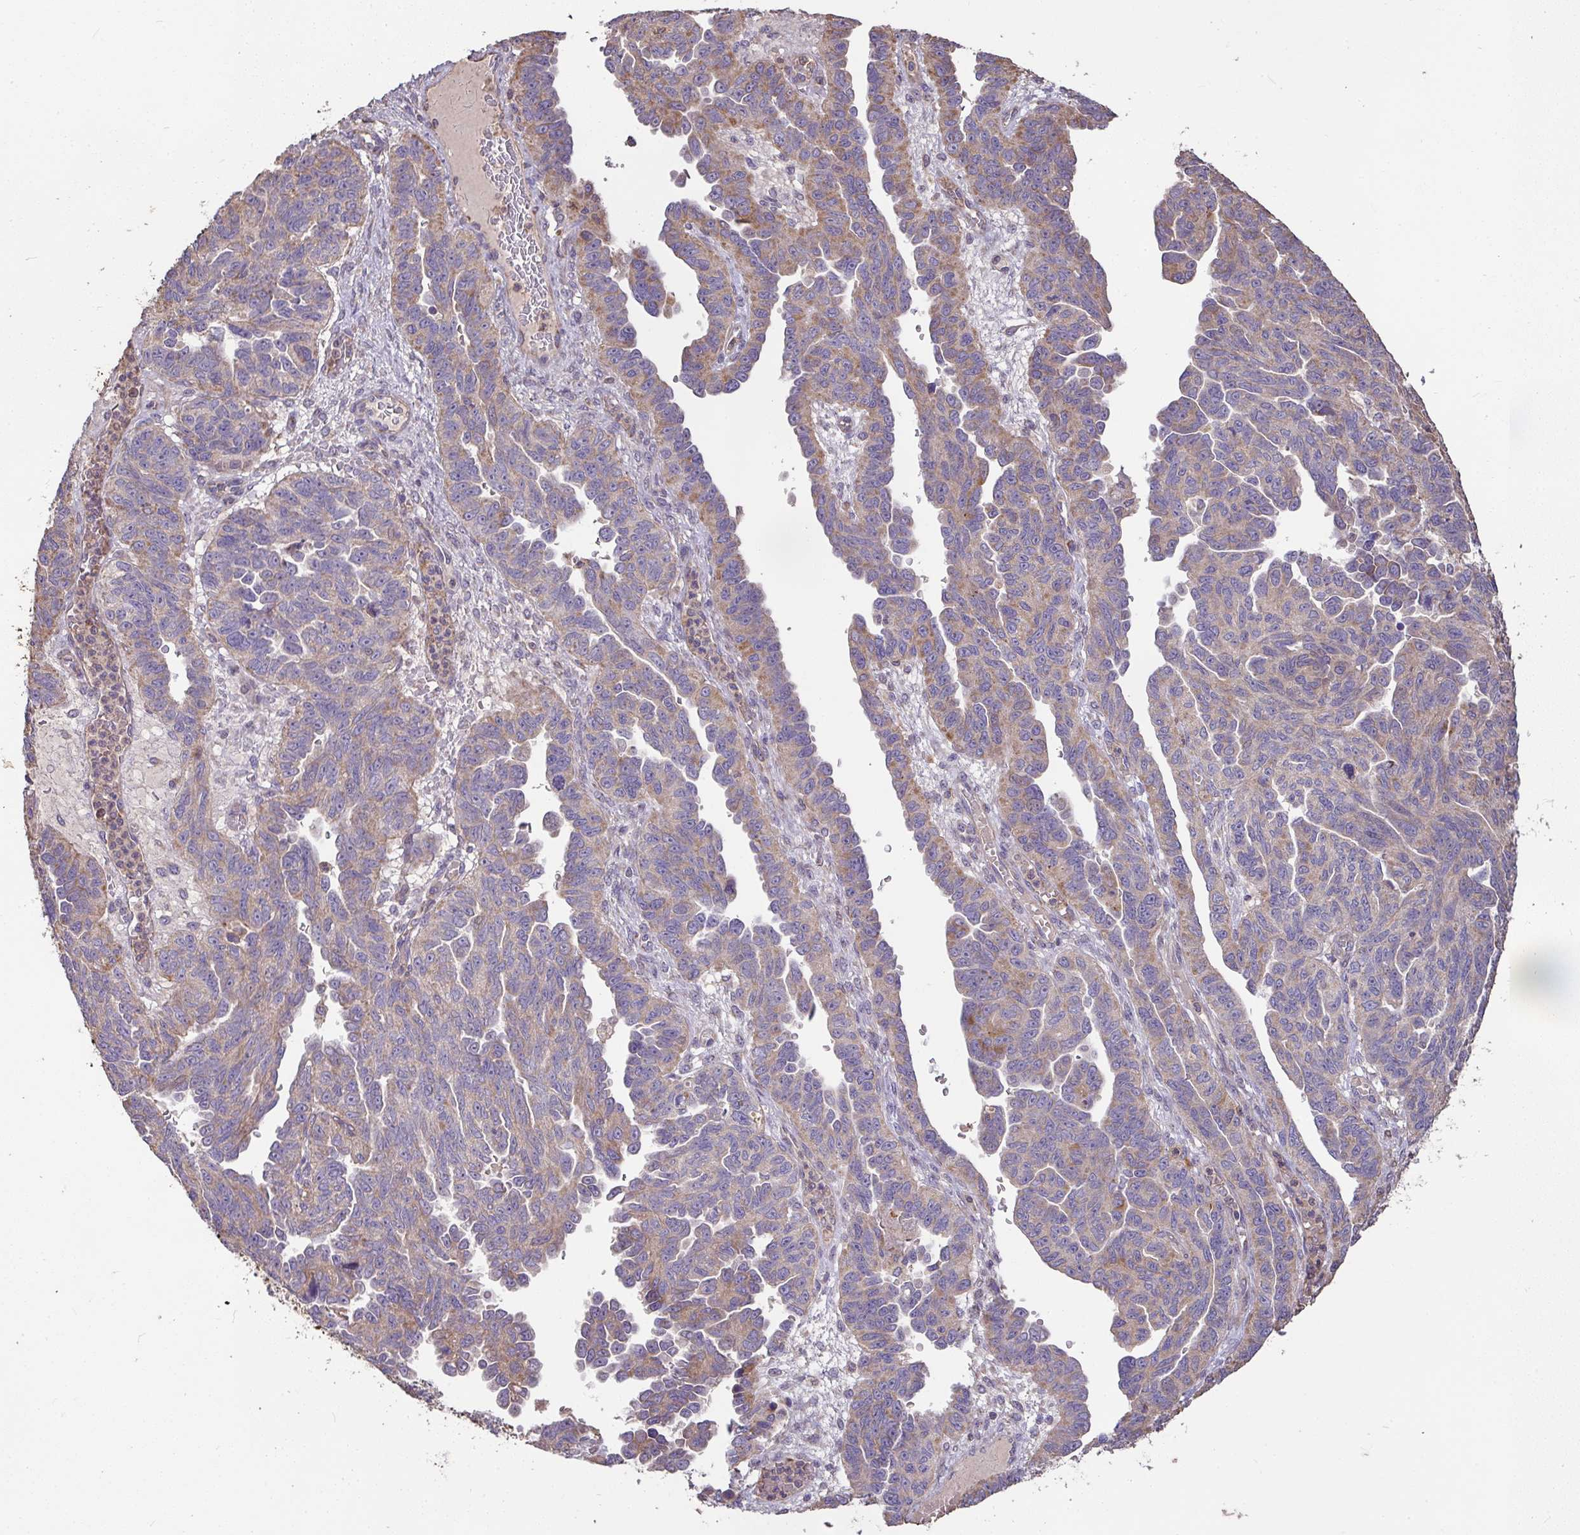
{"staining": {"intensity": "moderate", "quantity": ">75%", "location": "cytoplasmic/membranous"}, "tissue": "ovarian cancer", "cell_type": "Tumor cells", "image_type": "cancer", "snomed": [{"axis": "morphology", "description": "Cystadenocarcinoma, serous, NOS"}, {"axis": "topography", "description": "Ovary"}], "caption": "High-magnification brightfield microscopy of serous cystadenocarcinoma (ovarian) stained with DAB (brown) and counterstained with hematoxylin (blue). tumor cells exhibit moderate cytoplasmic/membranous positivity is identified in approximately>75% of cells.", "gene": "FCER1A", "patient": {"sex": "female", "age": 64}}